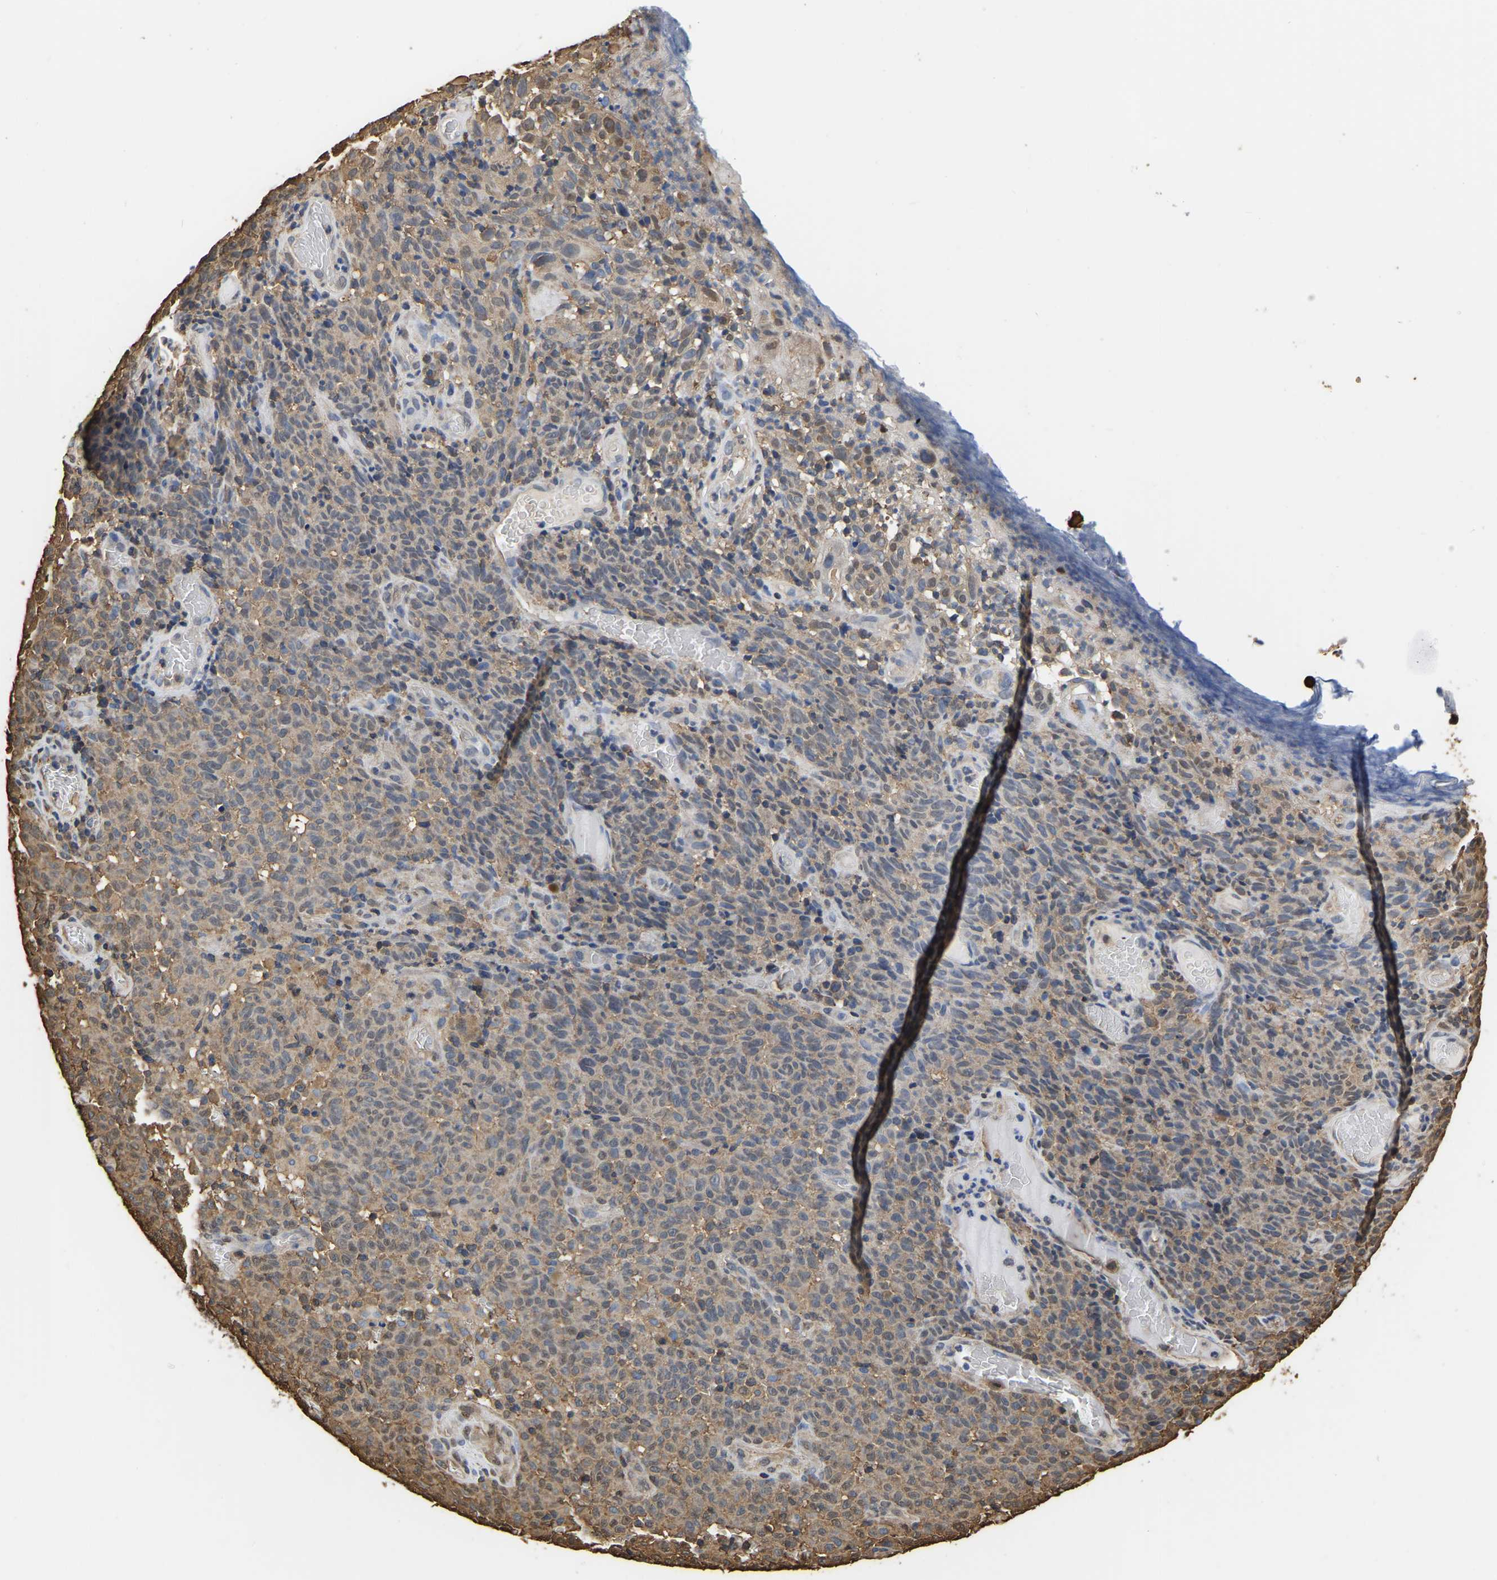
{"staining": {"intensity": "weak", "quantity": ">75%", "location": "cytoplasmic/membranous"}, "tissue": "melanoma", "cell_type": "Tumor cells", "image_type": "cancer", "snomed": [{"axis": "morphology", "description": "Malignant melanoma, NOS"}, {"axis": "topography", "description": "Skin"}], "caption": "This micrograph demonstrates immunohistochemistry (IHC) staining of malignant melanoma, with low weak cytoplasmic/membranous staining in about >75% of tumor cells.", "gene": "LDHB", "patient": {"sex": "female", "age": 82}}